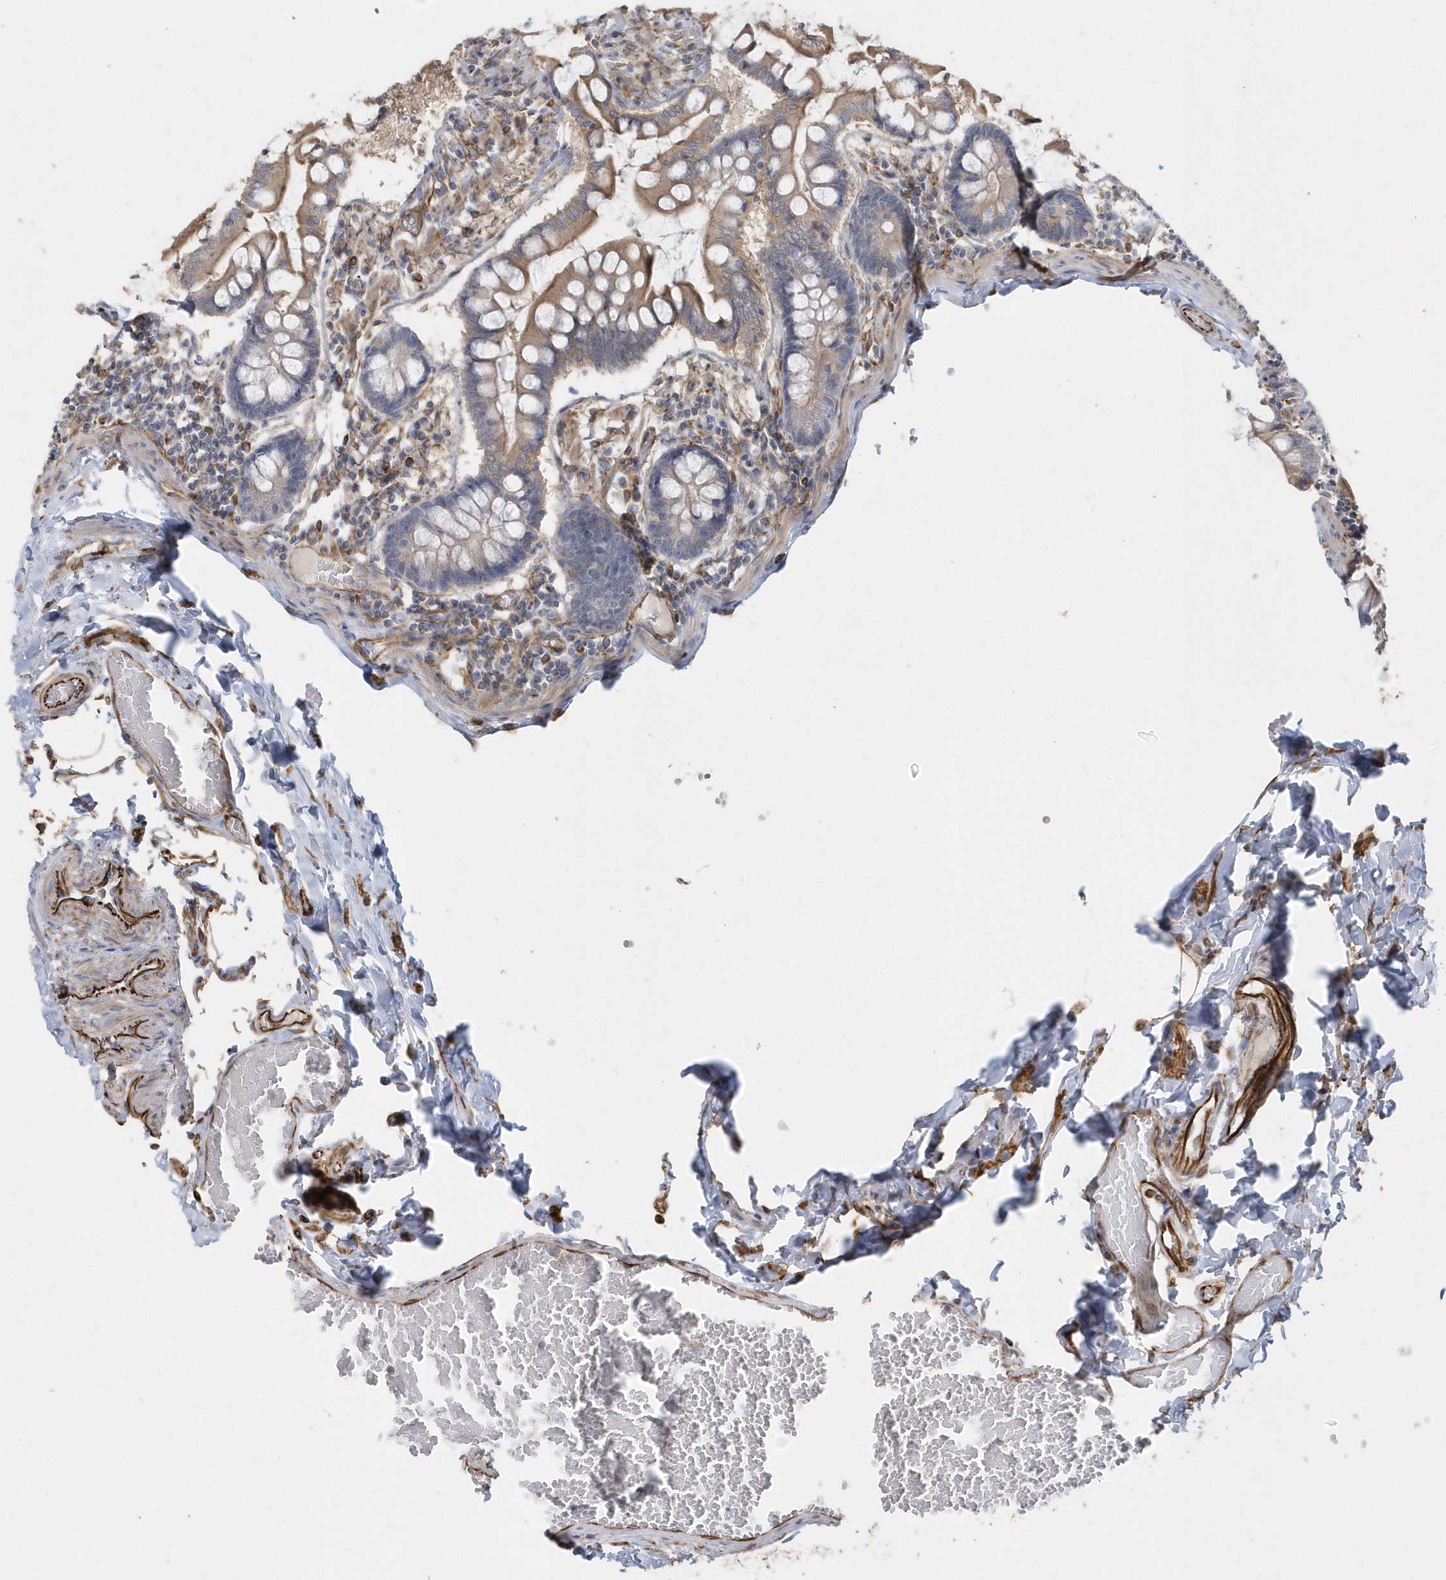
{"staining": {"intensity": "moderate", "quantity": ">75%", "location": "cytoplasmic/membranous"}, "tissue": "small intestine", "cell_type": "Glandular cells", "image_type": "normal", "snomed": [{"axis": "morphology", "description": "Normal tissue, NOS"}, {"axis": "topography", "description": "Small intestine"}], "caption": "Protein expression analysis of normal human small intestine reveals moderate cytoplasmic/membranous positivity in approximately >75% of glandular cells. The staining is performed using DAB (3,3'-diaminobenzidine) brown chromogen to label protein expression. The nuclei are counter-stained blue using hematoxylin.", "gene": "RAB17", "patient": {"sex": "male", "age": 41}}